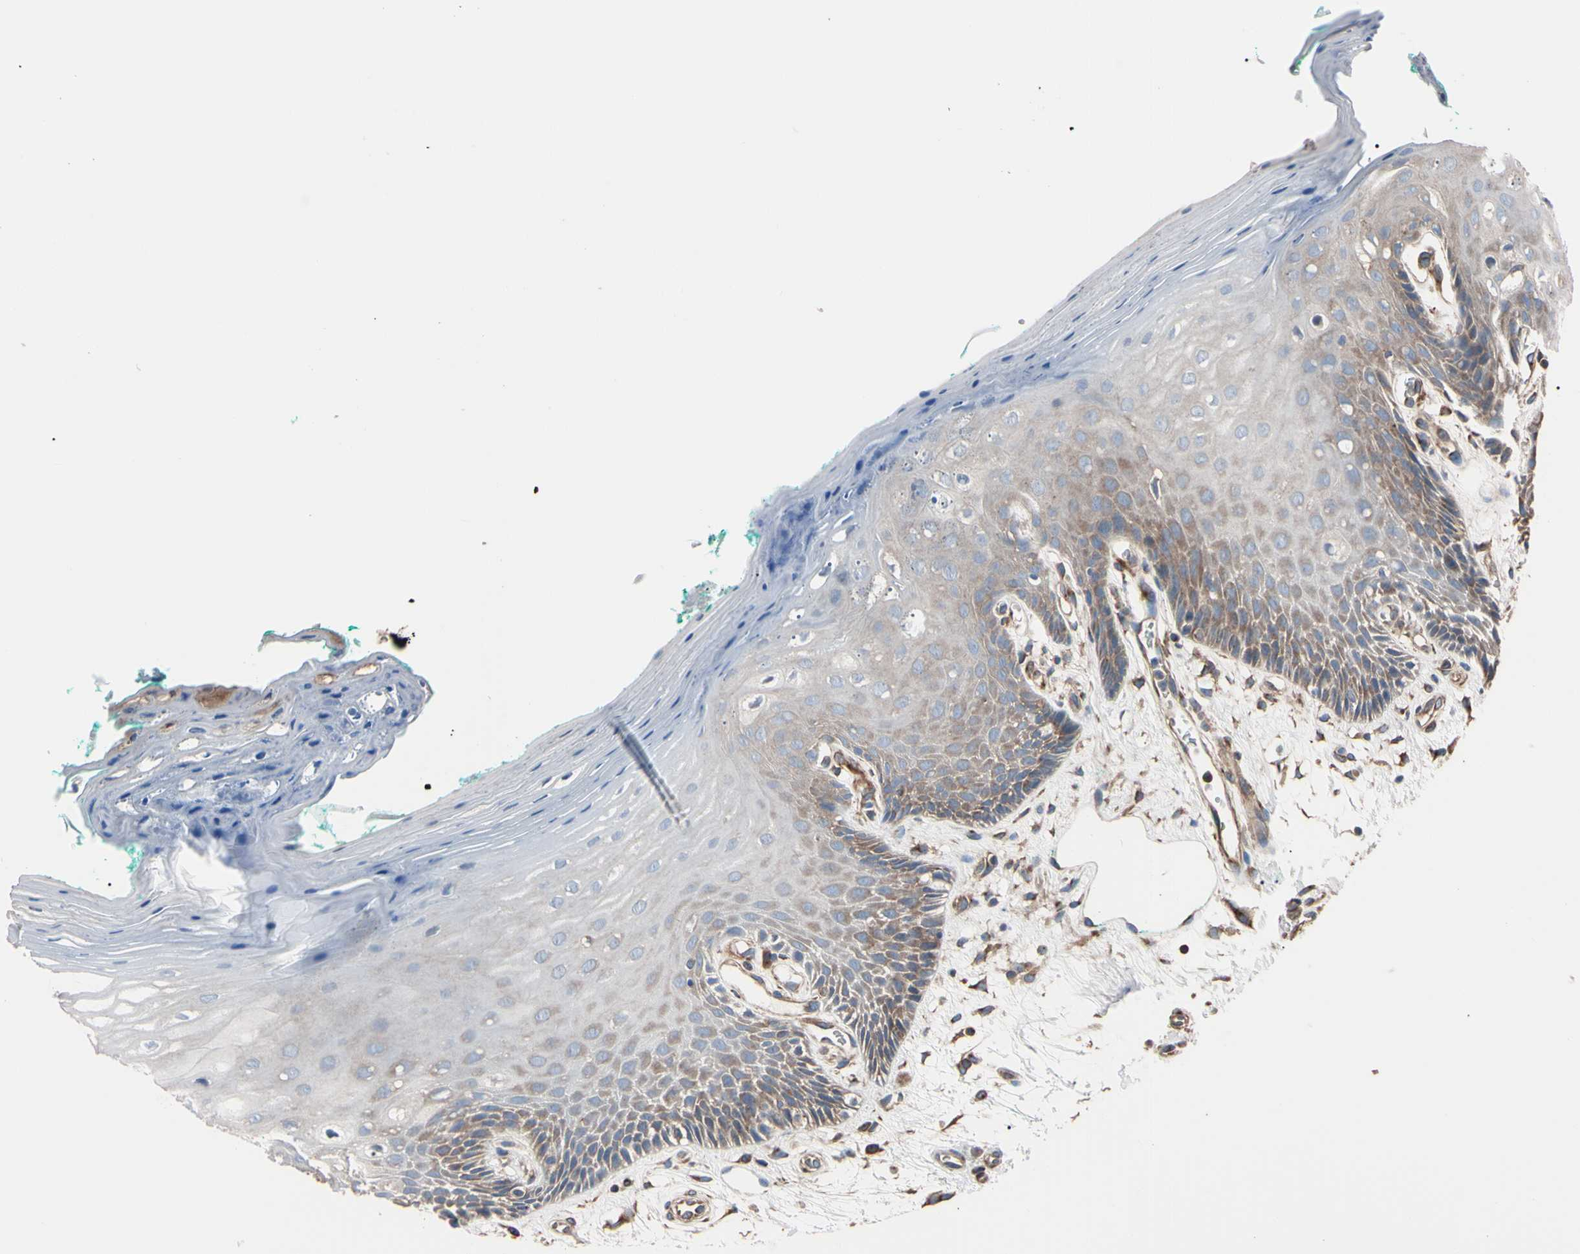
{"staining": {"intensity": "moderate", "quantity": "25%-75%", "location": "cytoplasmic/membranous"}, "tissue": "oral mucosa", "cell_type": "Squamous epithelial cells", "image_type": "normal", "snomed": [{"axis": "morphology", "description": "Normal tissue, NOS"}, {"axis": "topography", "description": "Skeletal muscle"}, {"axis": "topography", "description": "Oral tissue"}, {"axis": "topography", "description": "Peripheral nerve tissue"}], "caption": "Benign oral mucosa demonstrates moderate cytoplasmic/membranous expression in about 25%-75% of squamous epithelial cells, visualized by immunohistochemistry.", "gene": "PRKACA", "patient": {"sex": "female", "age": 84}}